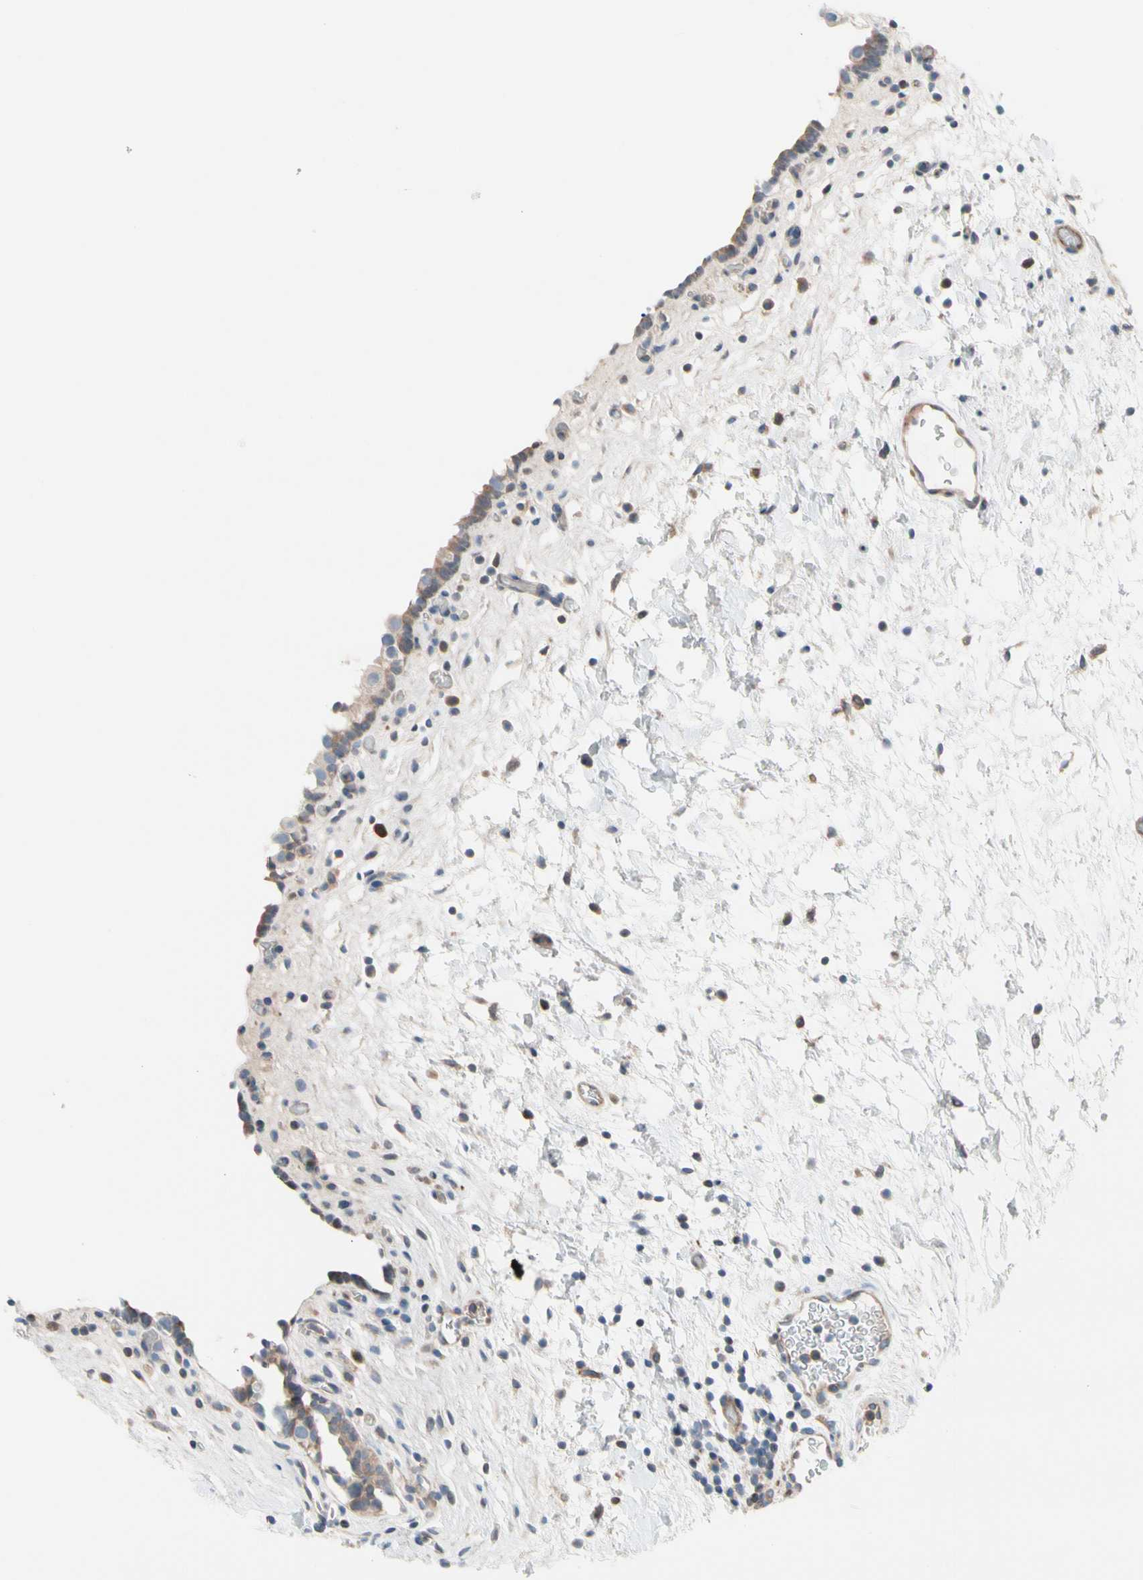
{"staining": {"intensity": "weak", "quantity": "25%-75%", "location": "cytoplasmic/membranous"}, "tissue": "urinary bladder", "cell_type": "Urothelial cells", "image_type": "normal", "snomed": [{"axis": "morphology", "description": "Normal tissue, NOS"}, {"axis": "topography", "description": "Urinary bladder"}], "caption": "Immunohistochemical staining of benign urinary bladder reveals weak cytoplasmic/membranous protein expression in about 25%-75% of urothelial cells.", "gene": "MAP3K3", "patient": {"sex": "female", "age": 64}}